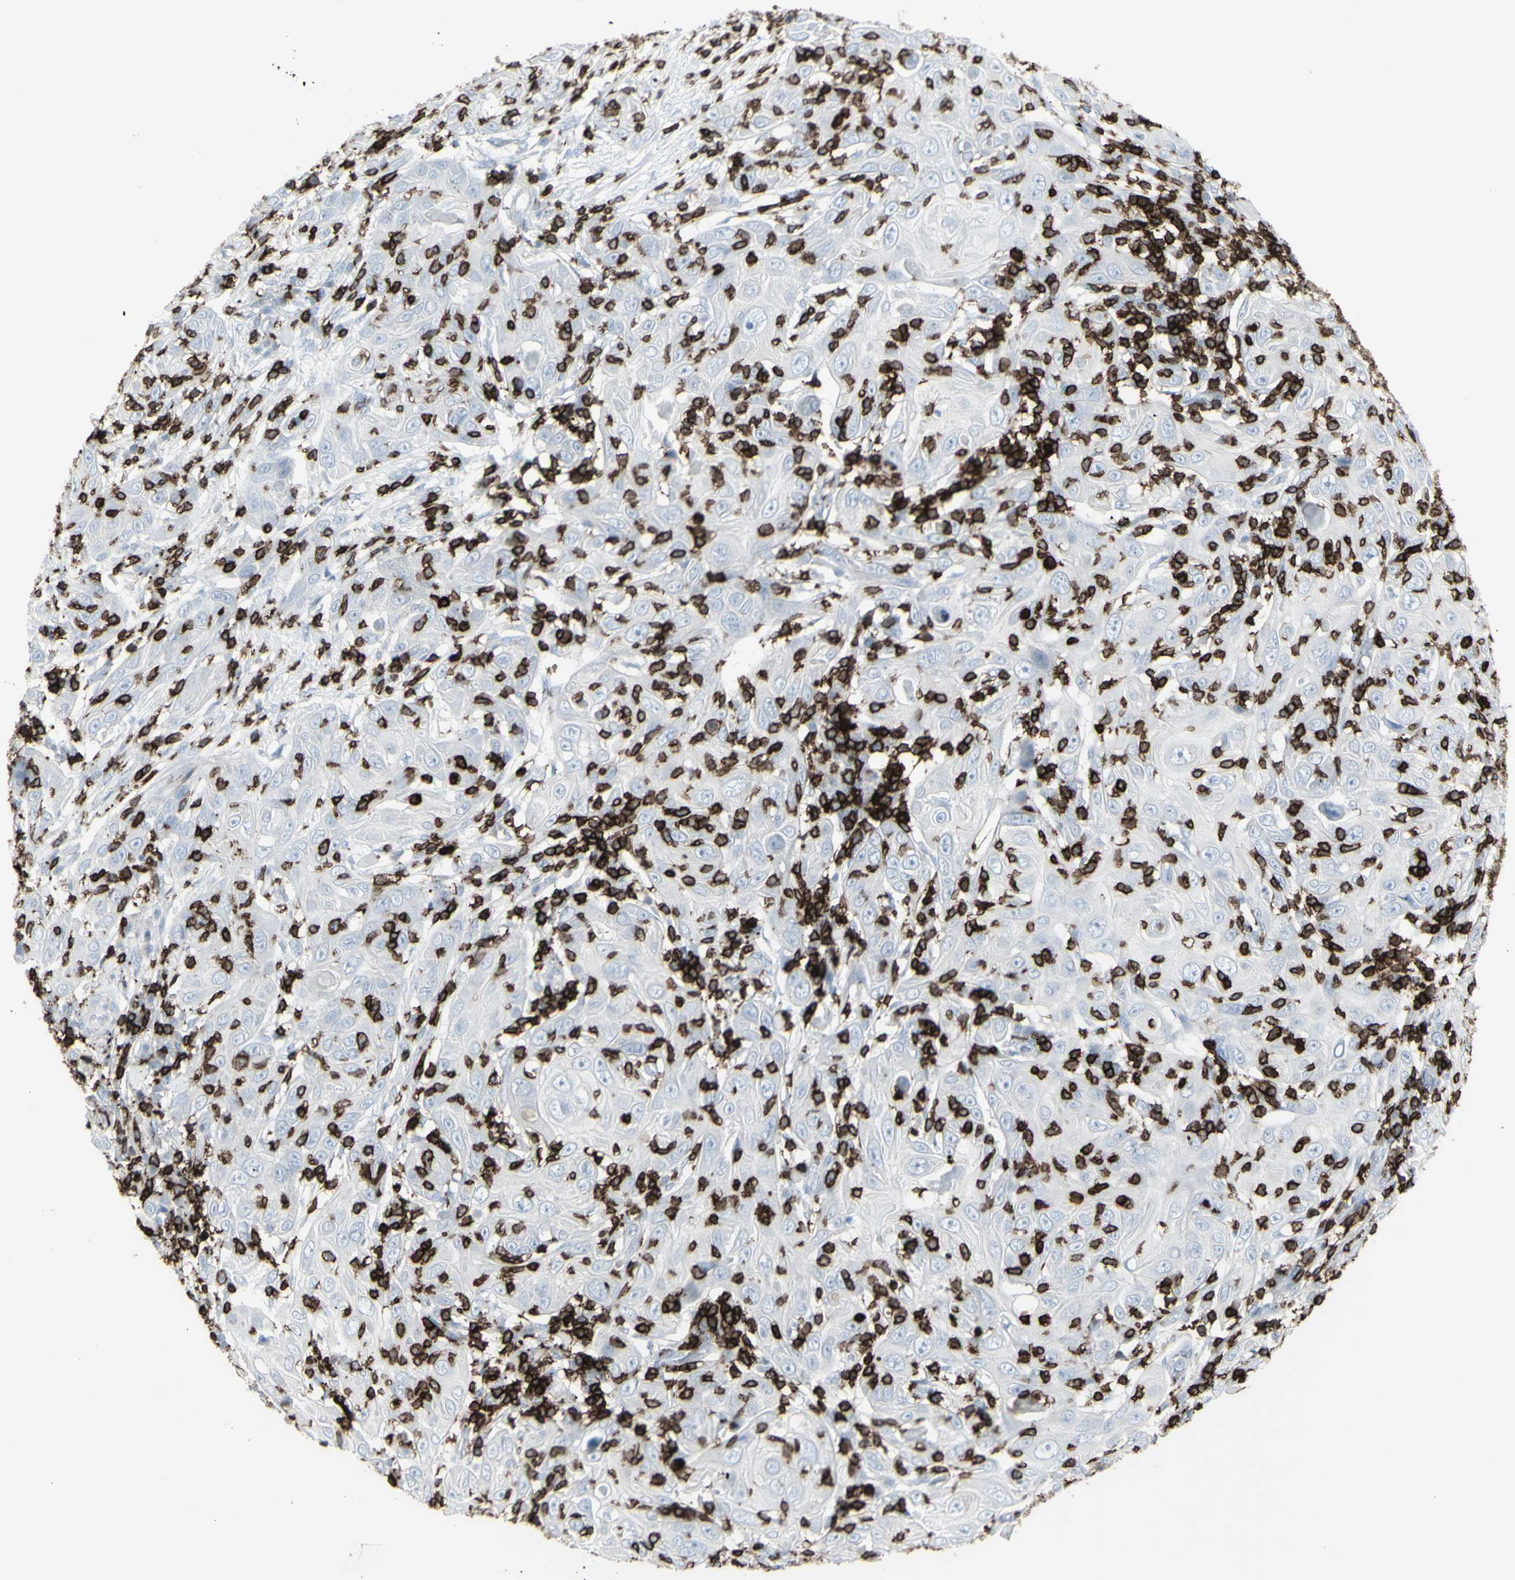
{"staining": {"intensity": "negative", "quantity": "none", "location": "none"}, "tissue": "skin cancer", "cell_type": "Tumor cells", "image_type": "cancer", "snomed": [{"axis": "morphology", "description": "Squamous cell carcinoma, NOS"}, {"axis": "topography", "description": "Skin"}], "caption": "This histopathology image is of skin cancer stained with immunohistochemistry to label a protein in brown with the nuclei are counter-stained blue. There is no expression in tumor cells.", "gene": "CD247", "patient": {"sex": "female", "age": 88}}